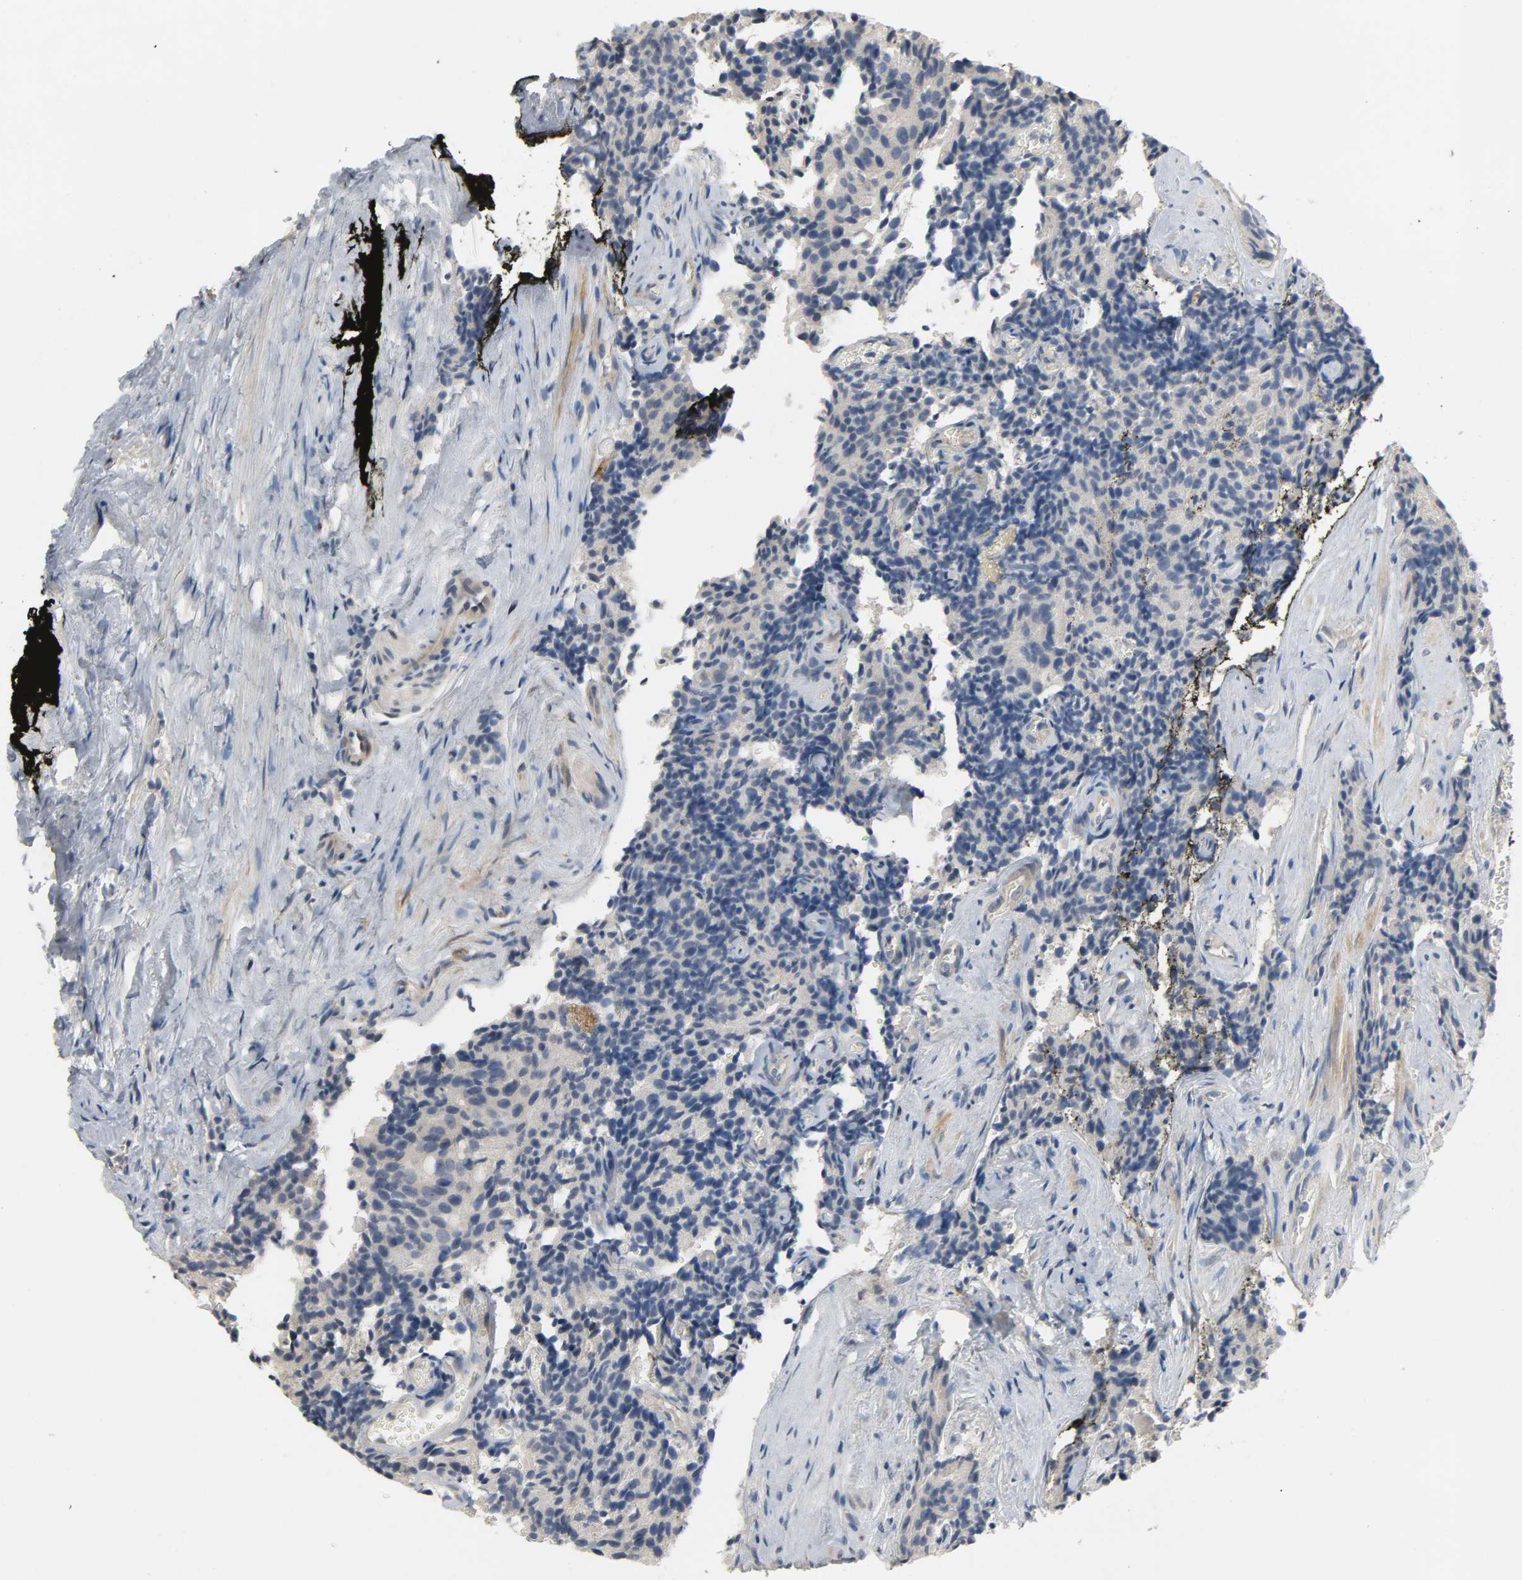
{"staining": {"intensity": "weak", "quantity": "<25%", "location": "cytoplasmic/membranous"}, "tissue": "prostate cancer", "cell_type": "Tumor cells", "image_type": "cancer", "snomed": [{"axis": "morphology", "description": "Adenocarcinoma, High grade"}, {"axis": "topography", "description": "Prostate"}], "caption": "Immunohistochemistry image of prostate cancer stained for a protein (brown), which shows no staining in tumor cells.", "gene": "CD4", "patient": {"sex": "male", "age": 58}}